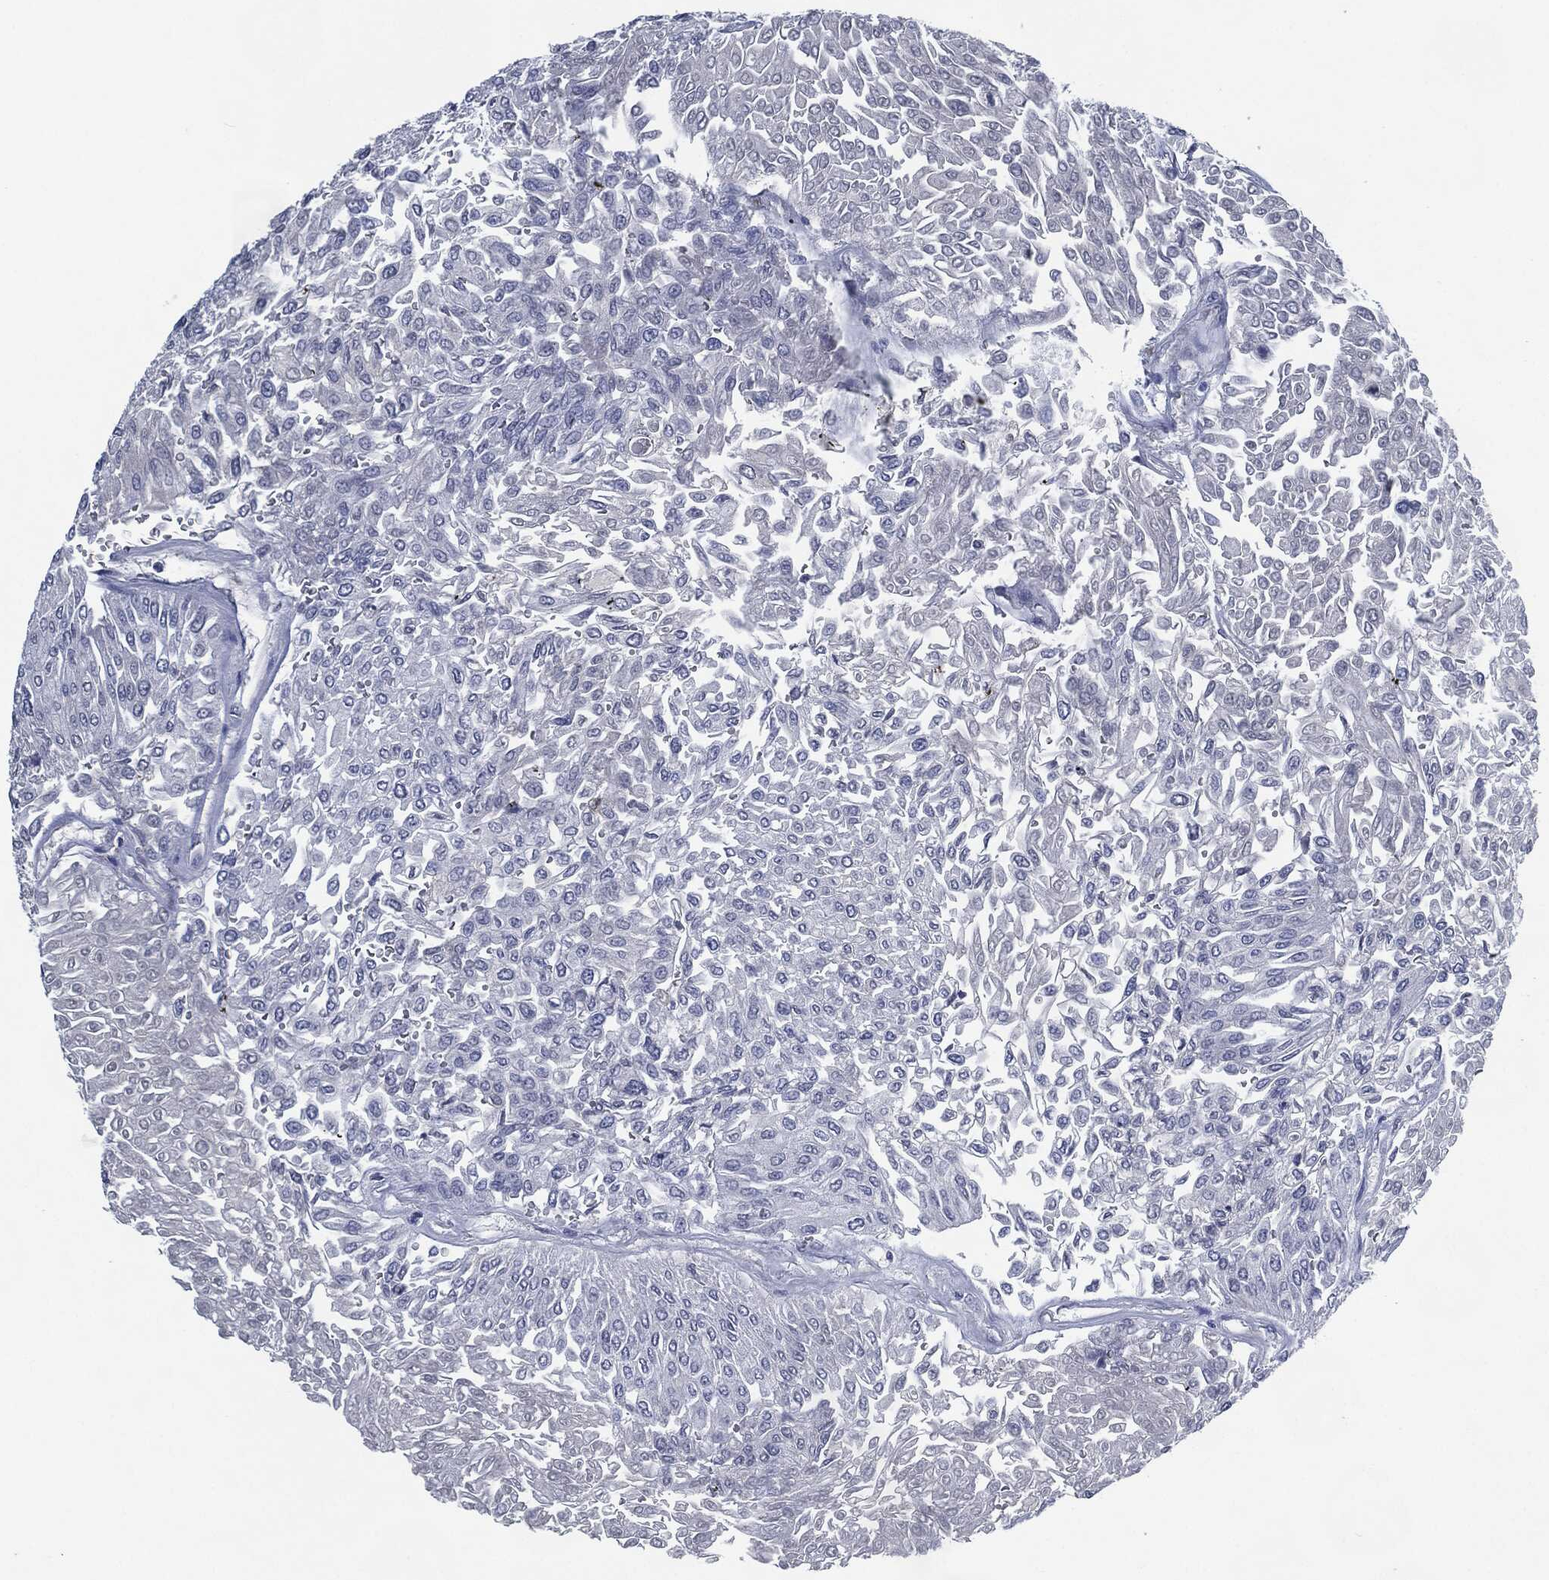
{"staining": {"intensity": "negative", "quantity": "none", "location": "none"}, "tissue": "urothelial cancer", "cell_type": "Tumor cells", "image_type": "cancer", "snomed": [{"axis": "morphology", "description": "Urothelial carcinoma, Low grade"}, {"axis": "topography", "description": "Urinary bladder"}], "caption": "Immunohistochemical staining of human urothelial carcinoma (low-grade) exhibits no significant staining in tumor cells.", "gene": "IL2RG", "patient": {"sex": "male", "age": 67}}